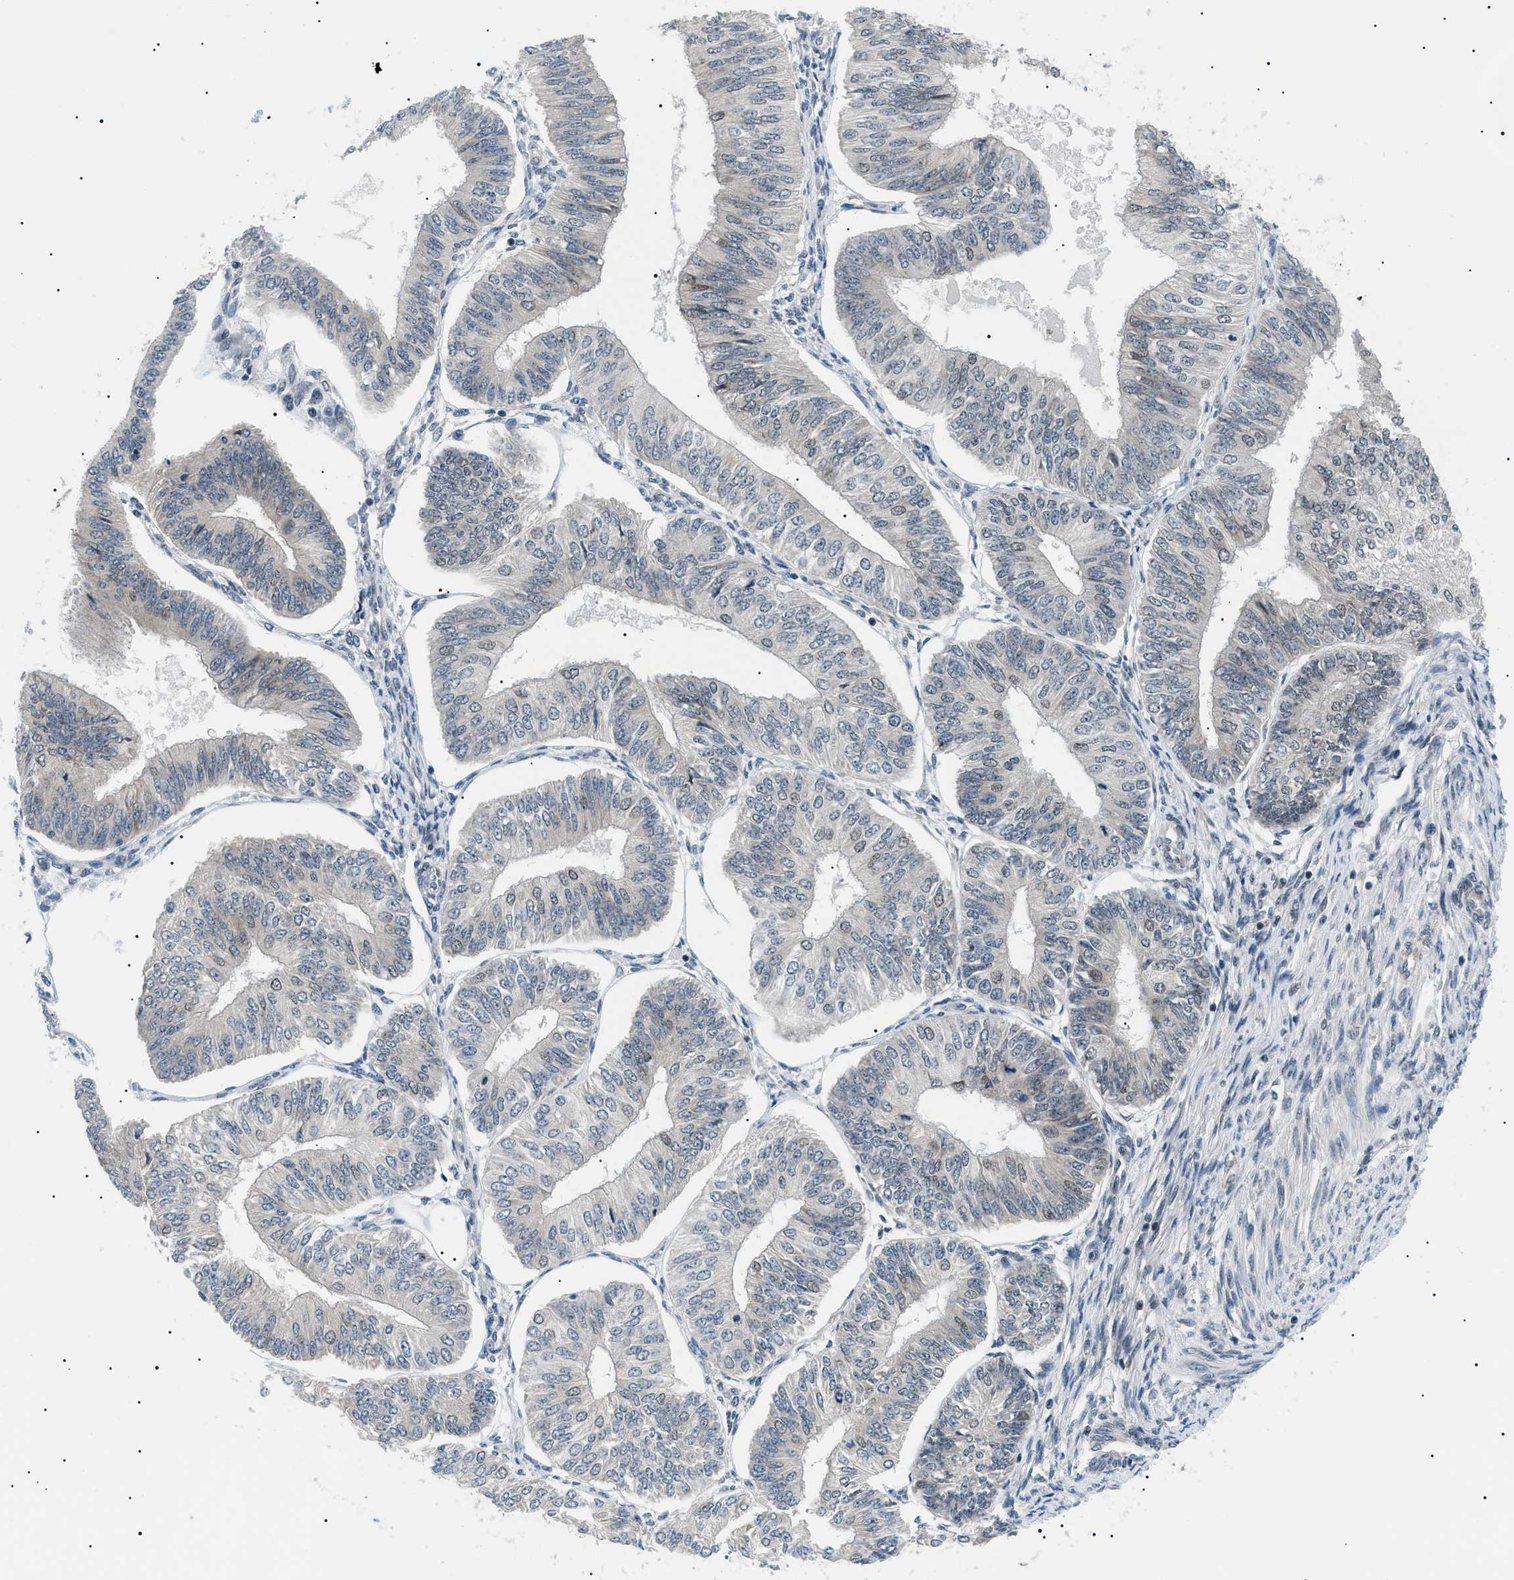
{"staining": {"intensity": "weak", "quantity": "<25%", "location": "nuclear"}, "tissue": "endometrial cancer", "cell_type": "Tumor cells", "image_type": "cancer", "snomed": [{"axis": "morphology", "description": "Adenocarcinoma, NOS"}, {"axis": "topography", "description": "Endometrium"}], "caption": "A histopathology image of human endometrial cancer is negative for staining in tumor cells.", "gene": "CWC25", "patient": {"sex": "female", "age": 58}}